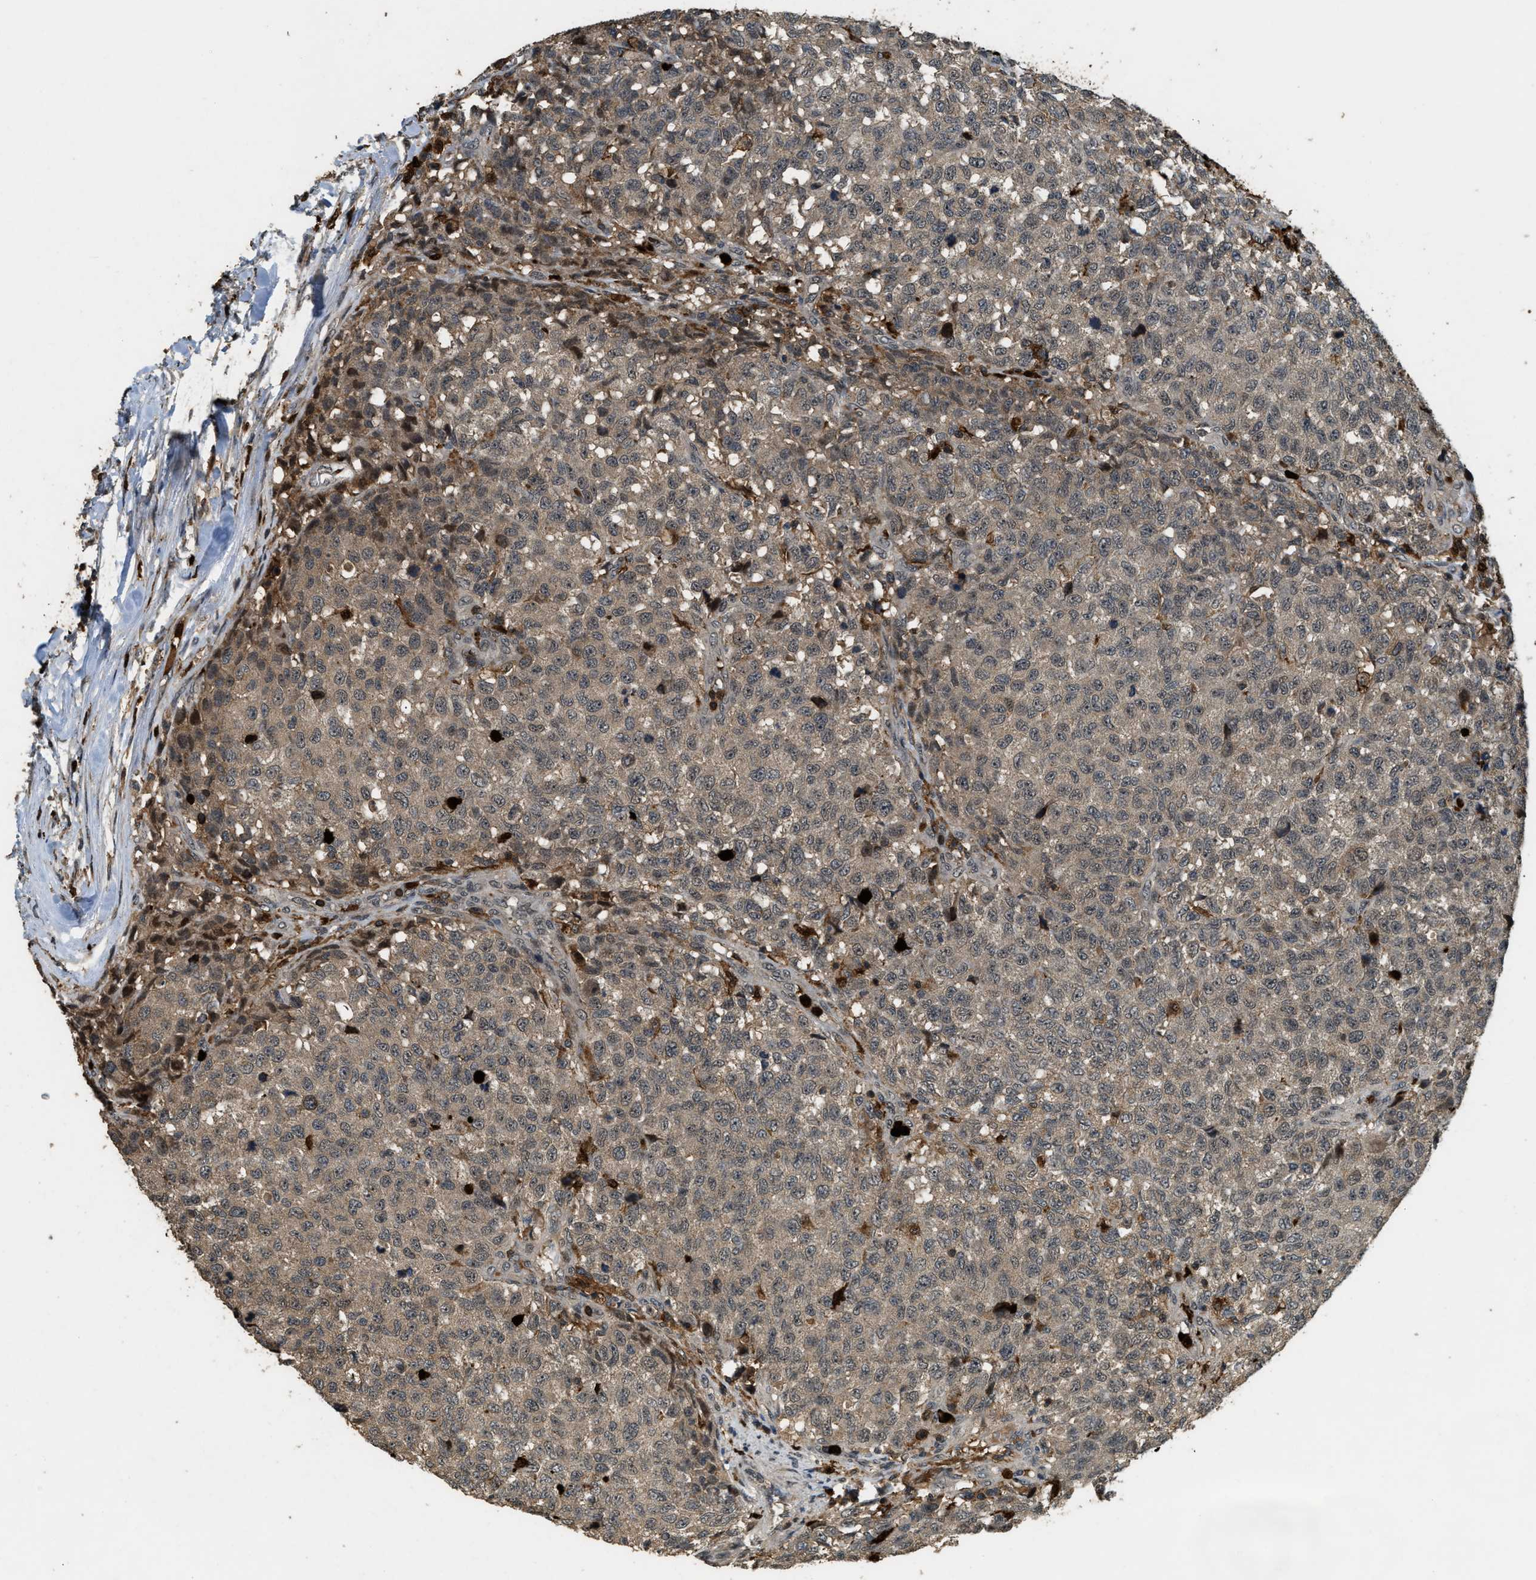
{"staining": {"intensity": "negative", "quantity": "none", "location": "none"}, "tissue": "testis cancer", "cell_type": "Tumor cells", "image_type": "cancer", "snomed": [{"axis": "morphology", "description": "Seminoma, NOS"}, {"axis": "topography", "description": "Testis"}], "caption": "High magnification brightfield microscopy of seminoma (testis) stained with DAB (brown) and counterstained with hematoxylin (blue): tumor cells show no significant expression.", "gene": "RNF141", "patient": {"sex": "male", "age": 59}}